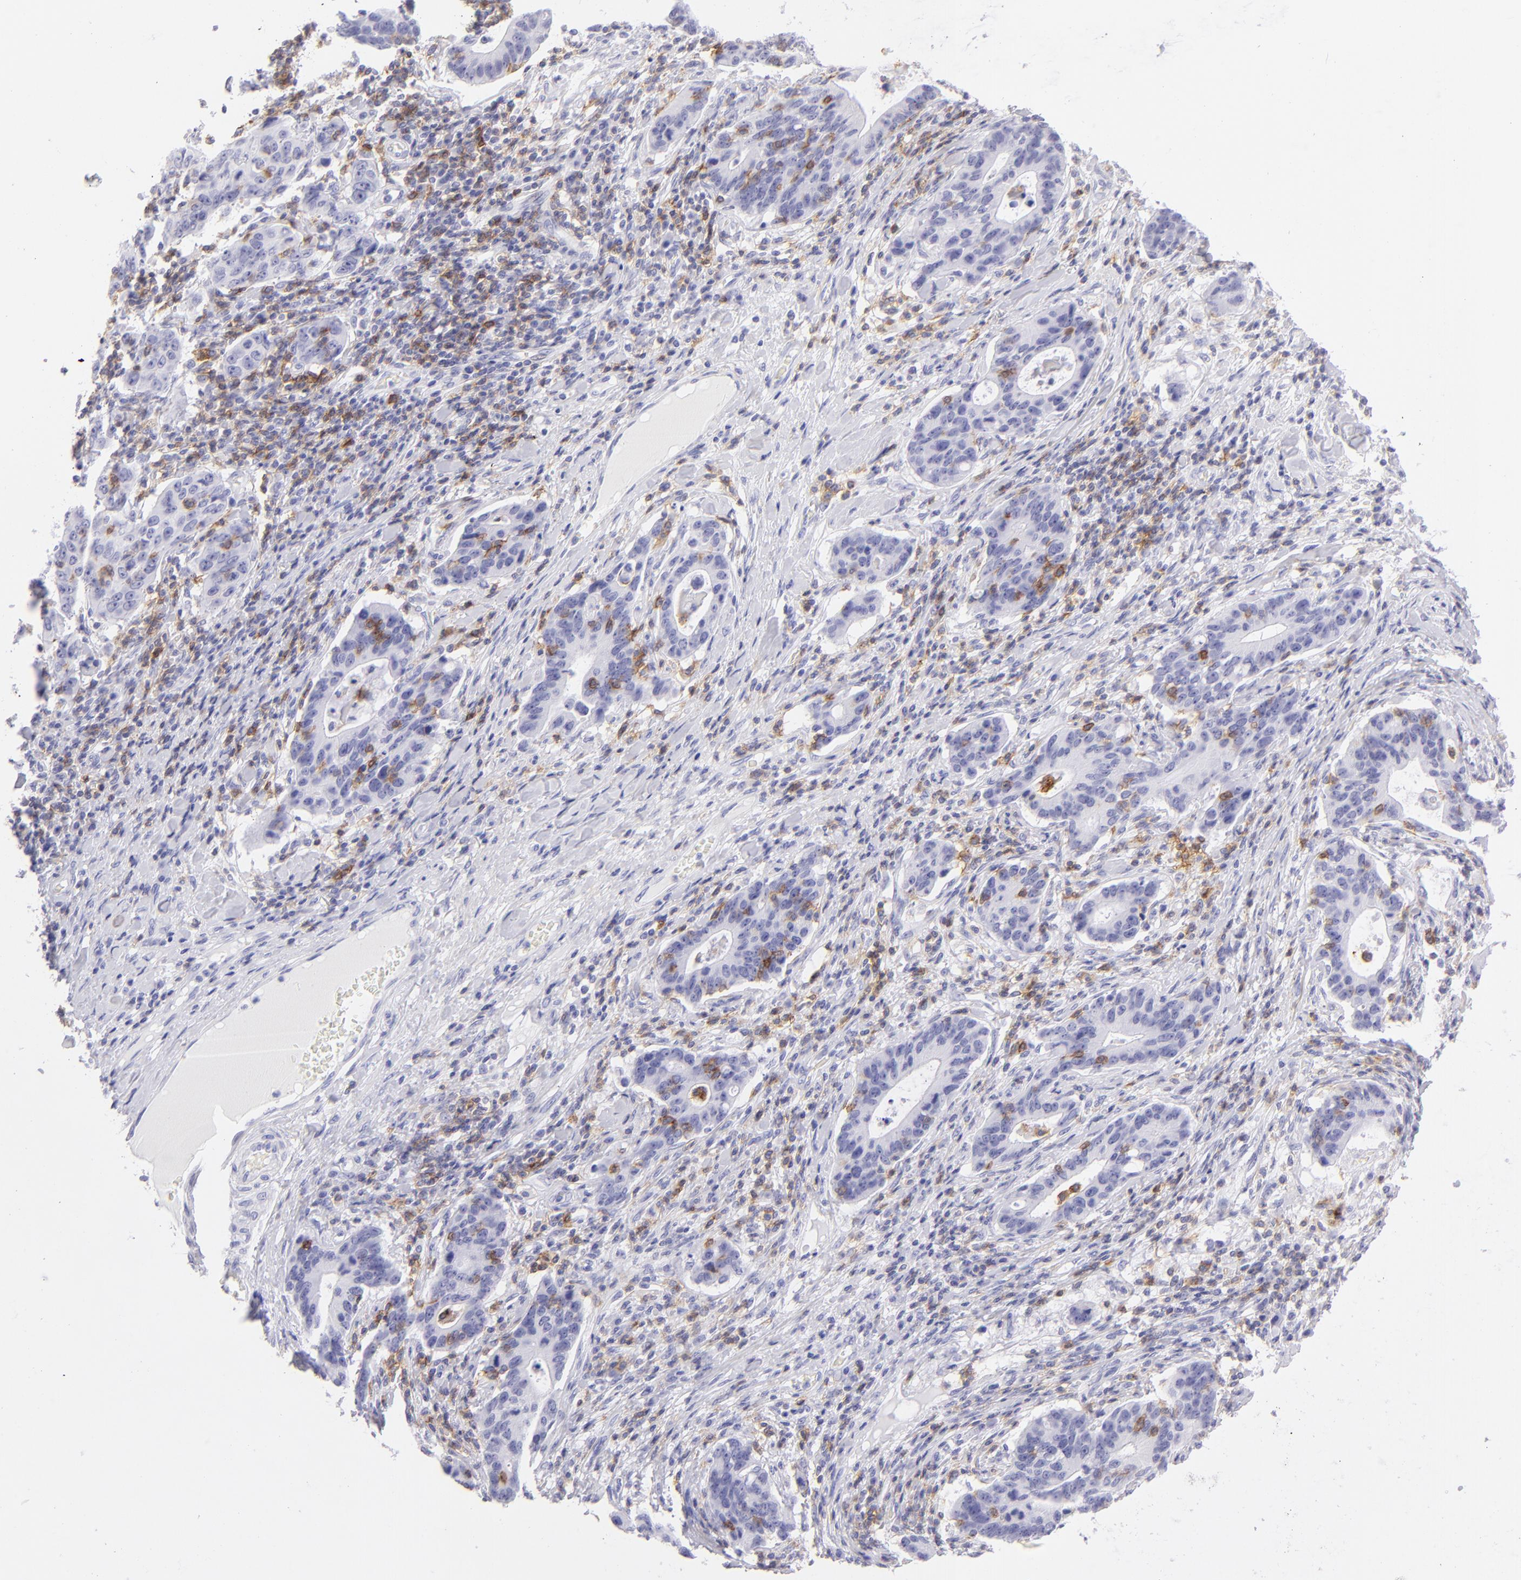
{"staining": {"intensity": "negative", "quantity": "none", "location": "none"}, "tissue": "stomach cancer", "cell_type": "Tumor cells", "image_type": "cancer", "snomed": [{"axis": "morphology", "description": "Adenocarcinoma, NOS"}, {"axis": "topography", "description": "Esophagus"}, {"axis": "topography", "description": "Stomach"}], "caption": "Immunohistochemical staining of human stomach cancer demonstrates no significant staining in tumor cells. The staining was performed using DAB (3,3'-diaminobenzidine) to visualize the protein expression in brown, while the nuclei were stained in blue with hematoxylin (Magnification: 20x).", "gene": "CD69", "patient": {"sex": "male", "age": 74}}